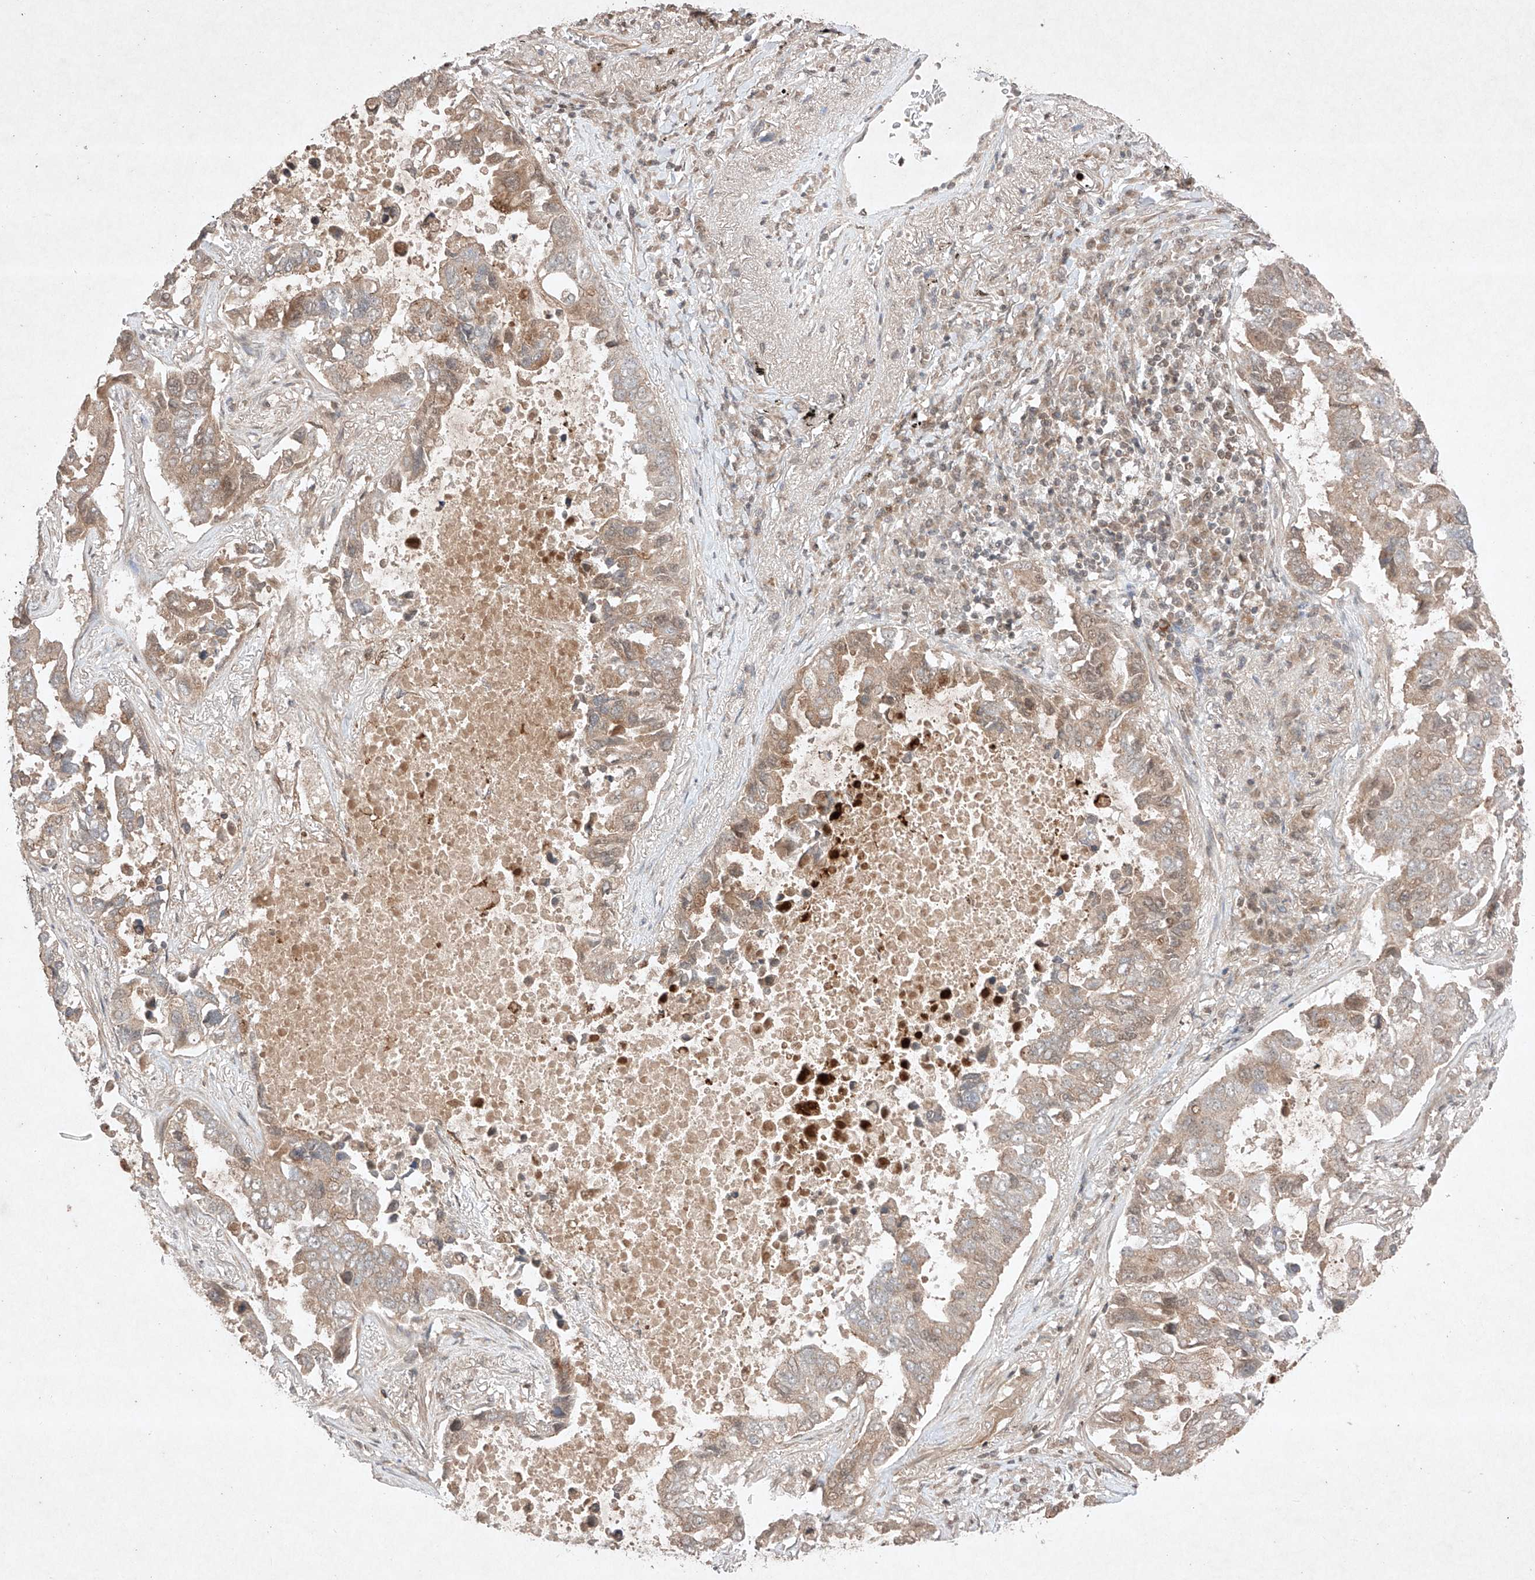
{"staining": {"intensity": "weak", "quantity": ">75%", "location": "cytoplasmic/membranous"}, "tissue": "lung cancer", "cell_type": "Tumor cells", "image_type": "cancer", "snomed": [{"axis": "morphology", "description": "Adenocarcinoma, NOS"}, {"axis": "topography", "description": "Lung"}], "caption": "Immunohistochemistry micrograph of human lung cancer (adenocarcinoma) stained for a protein (brown), which displays low levels of weak cytoplasmic/membranous staining in about >75% of tumor cells.", "gene": "RNF31", "patient": {"sex": "male", "age": 64}}